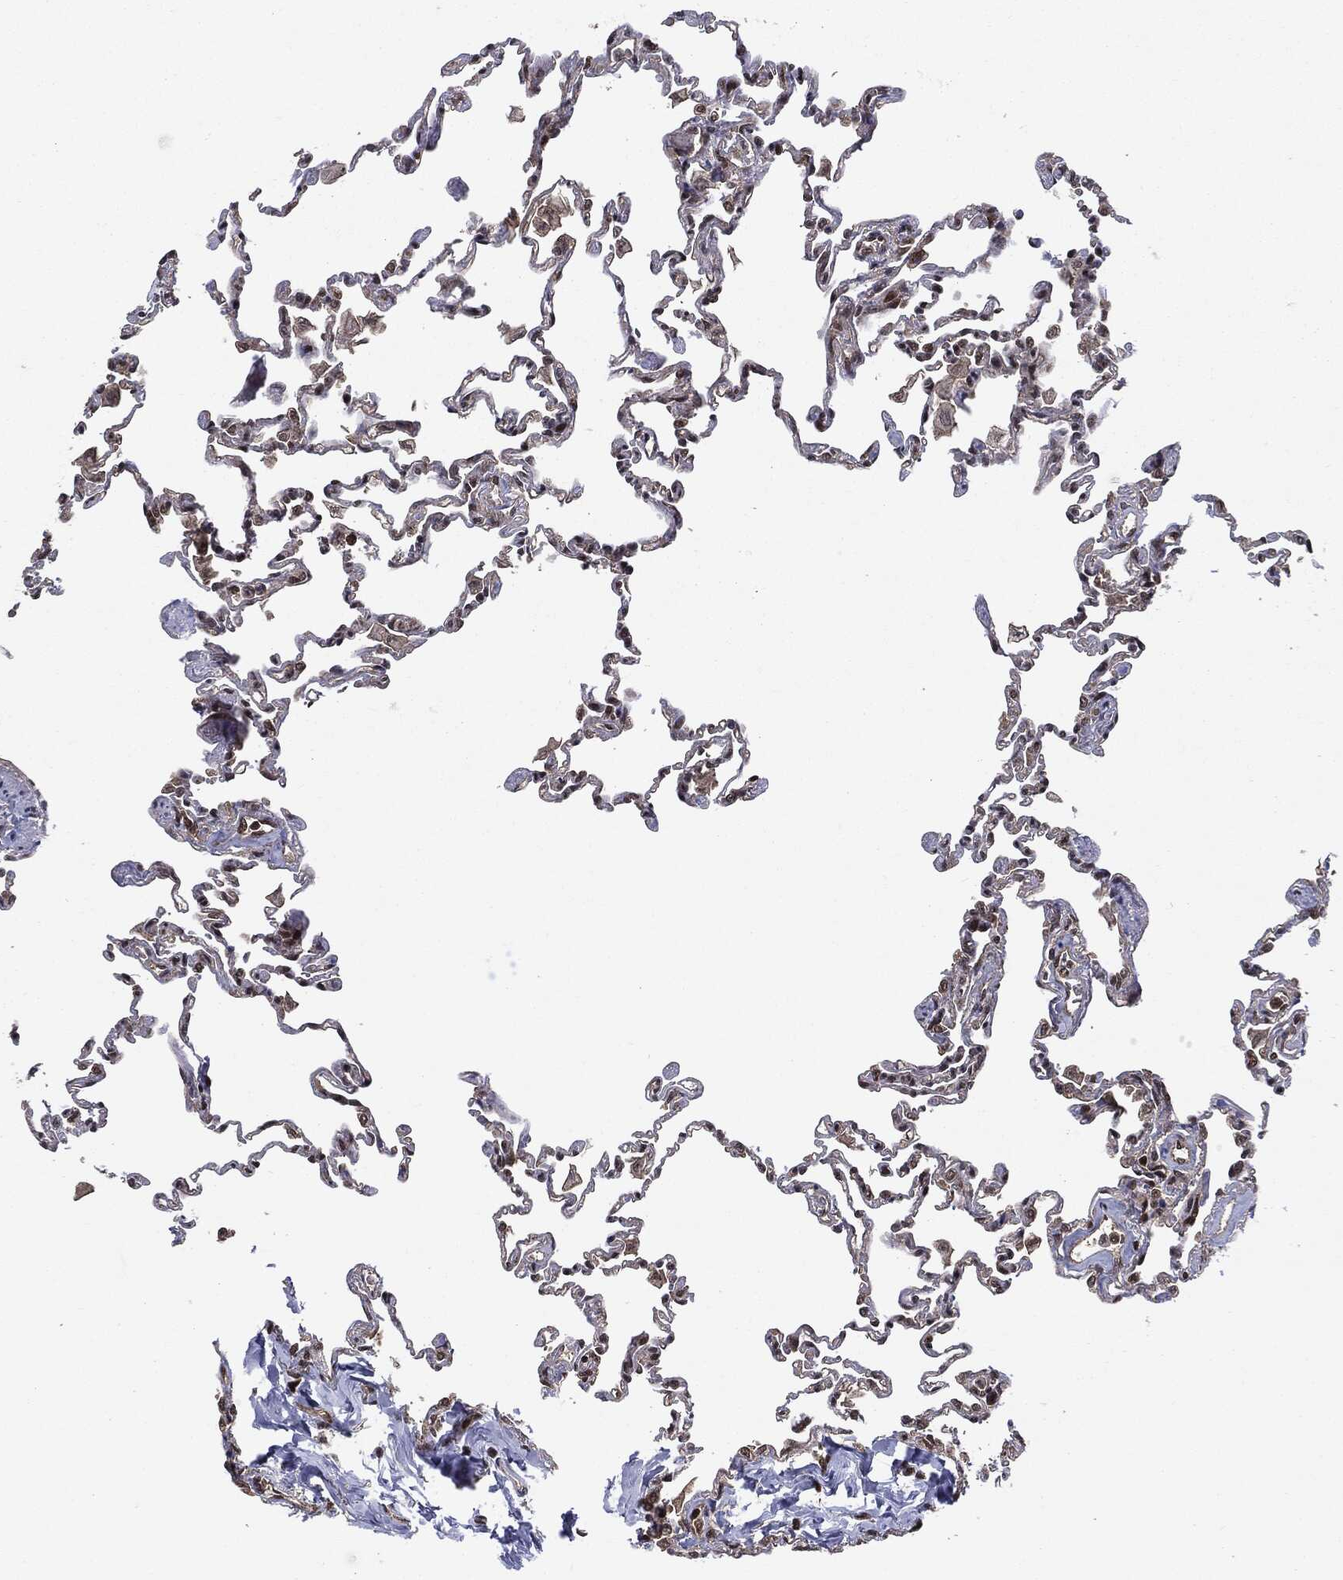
{"staining": {"intensity": "moderate", "quantity": "25%-75%", "location": "nuclear"}, "tissue": "lung", "cell_type": "Alveolar cells", "image_type": "normal", "snomed": [{"axis": "morphology", "description": "Normal tissue, NOS"}, {"axis": "topography", "description": "Lung"}], "caption": "IHC histopathology image of benign lung: human lung stained using IHC demonstrates medium levels of moderate protein expression localized specifically in the nuclear of alveolar cells, appearing as a nuclear brown color.", "gene": "PTPA", "patient": {"sex": "female", "age": 57}}